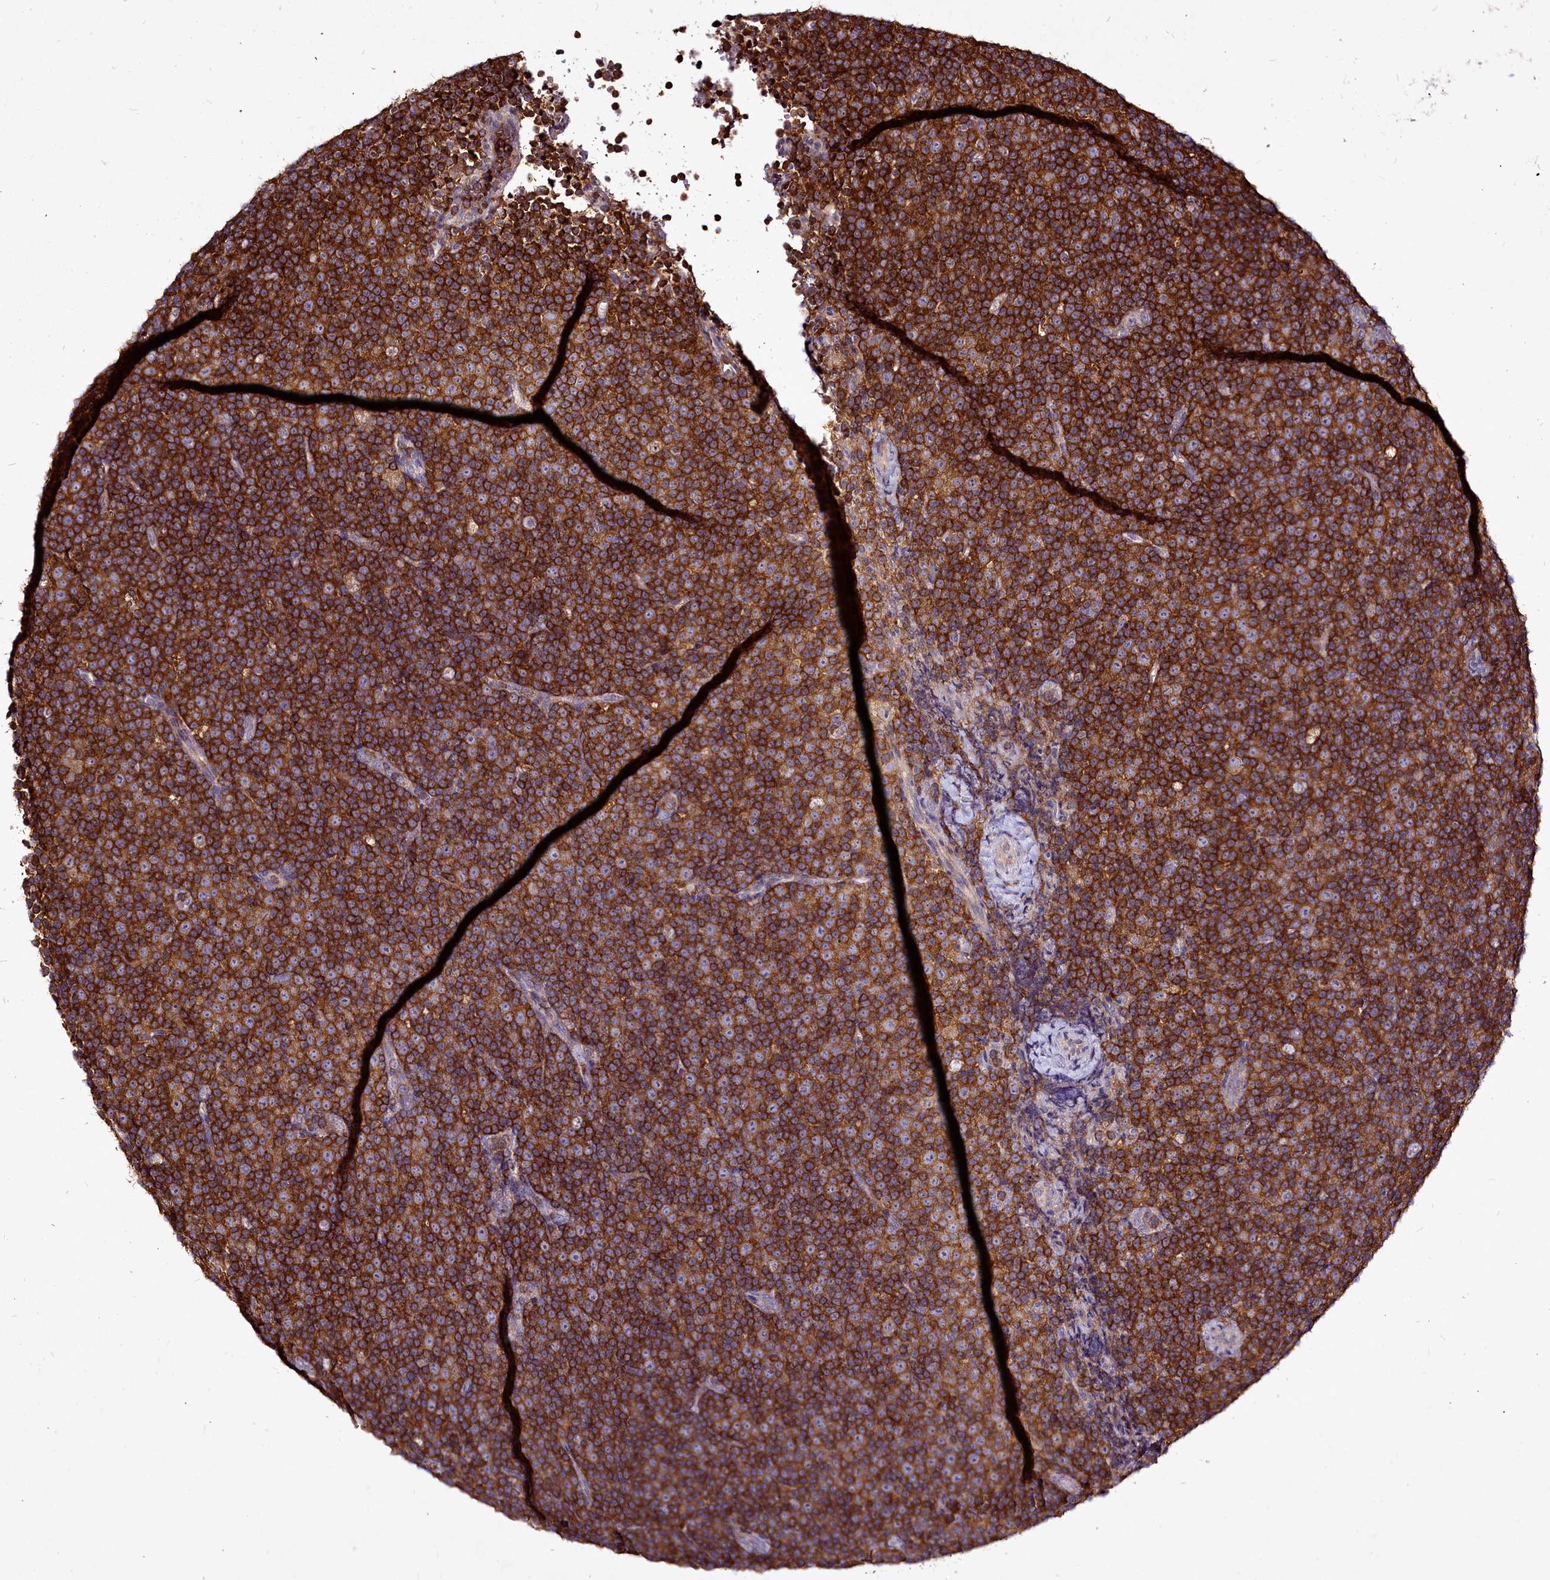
{"staining": {"intensity": "strong", "quantity": ">75%", "location": "cytoplasmic/membranous"}, "tissue": "lymphoma", "cell_type": "Tumor cells", "image_type": "cancer", "snomed": [{"axis": "morphology", "description": "Malignant lymphoma, non-Hodgkin's type, Low grade"}, {"axis": "topography", "description": "Lymph node"}], "caption": "Brown immunohistochemical staining in human malignant lymphoma, non-Hodgkin's type (low-grade) shows strong cytoplasmic/membranous staining in approximately >75% of tumor cells. Nuclei are stained in blue.", "gene": "NCKAP1L", "patient": {"sex": "female", "age": 67}}